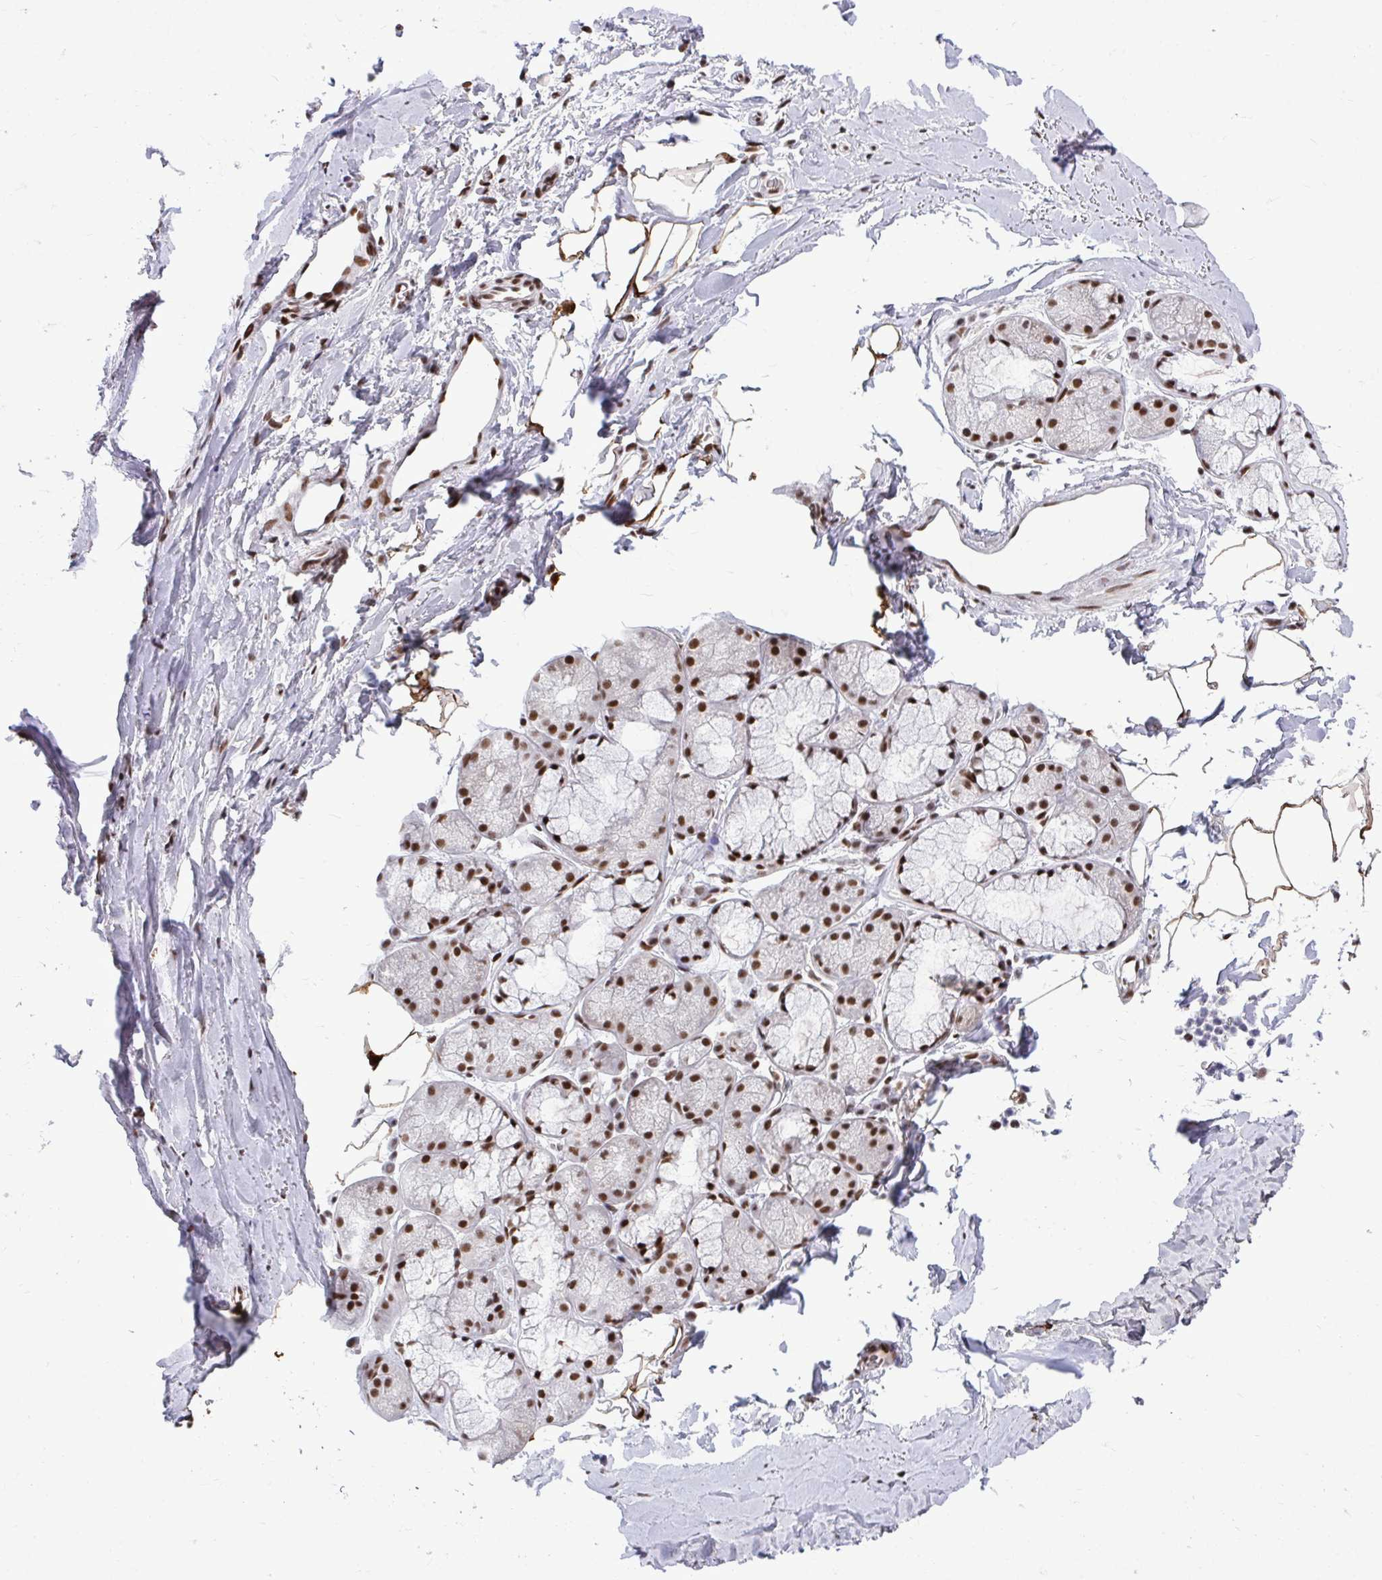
{"staining": {"intensity": "moderate", "quantity": ">75%", "location": "nuclear"}, "tissue": "adipose tissue", "cell_type": "Adipocytes", "image_type": "normal", "snomed": [{"axis": "morphology", "description": "Normal tissue, NOS"}, {"axis": "topography", "description": "Lymph node"}, {"axis": "topography", "description": "Cartilage tissue"}, {"axis": "topography", "description": "Bronchus"}], "caption": "Normal adipose tissue displays moderate nuclear positivity in about >75% of adipocytes (DAB (3,3'-diaminobenzidine) IHC with brightfield microscopy, high magnification)..", "gene": "CDYL", "patient": {"sex": "female", "age": 70}}